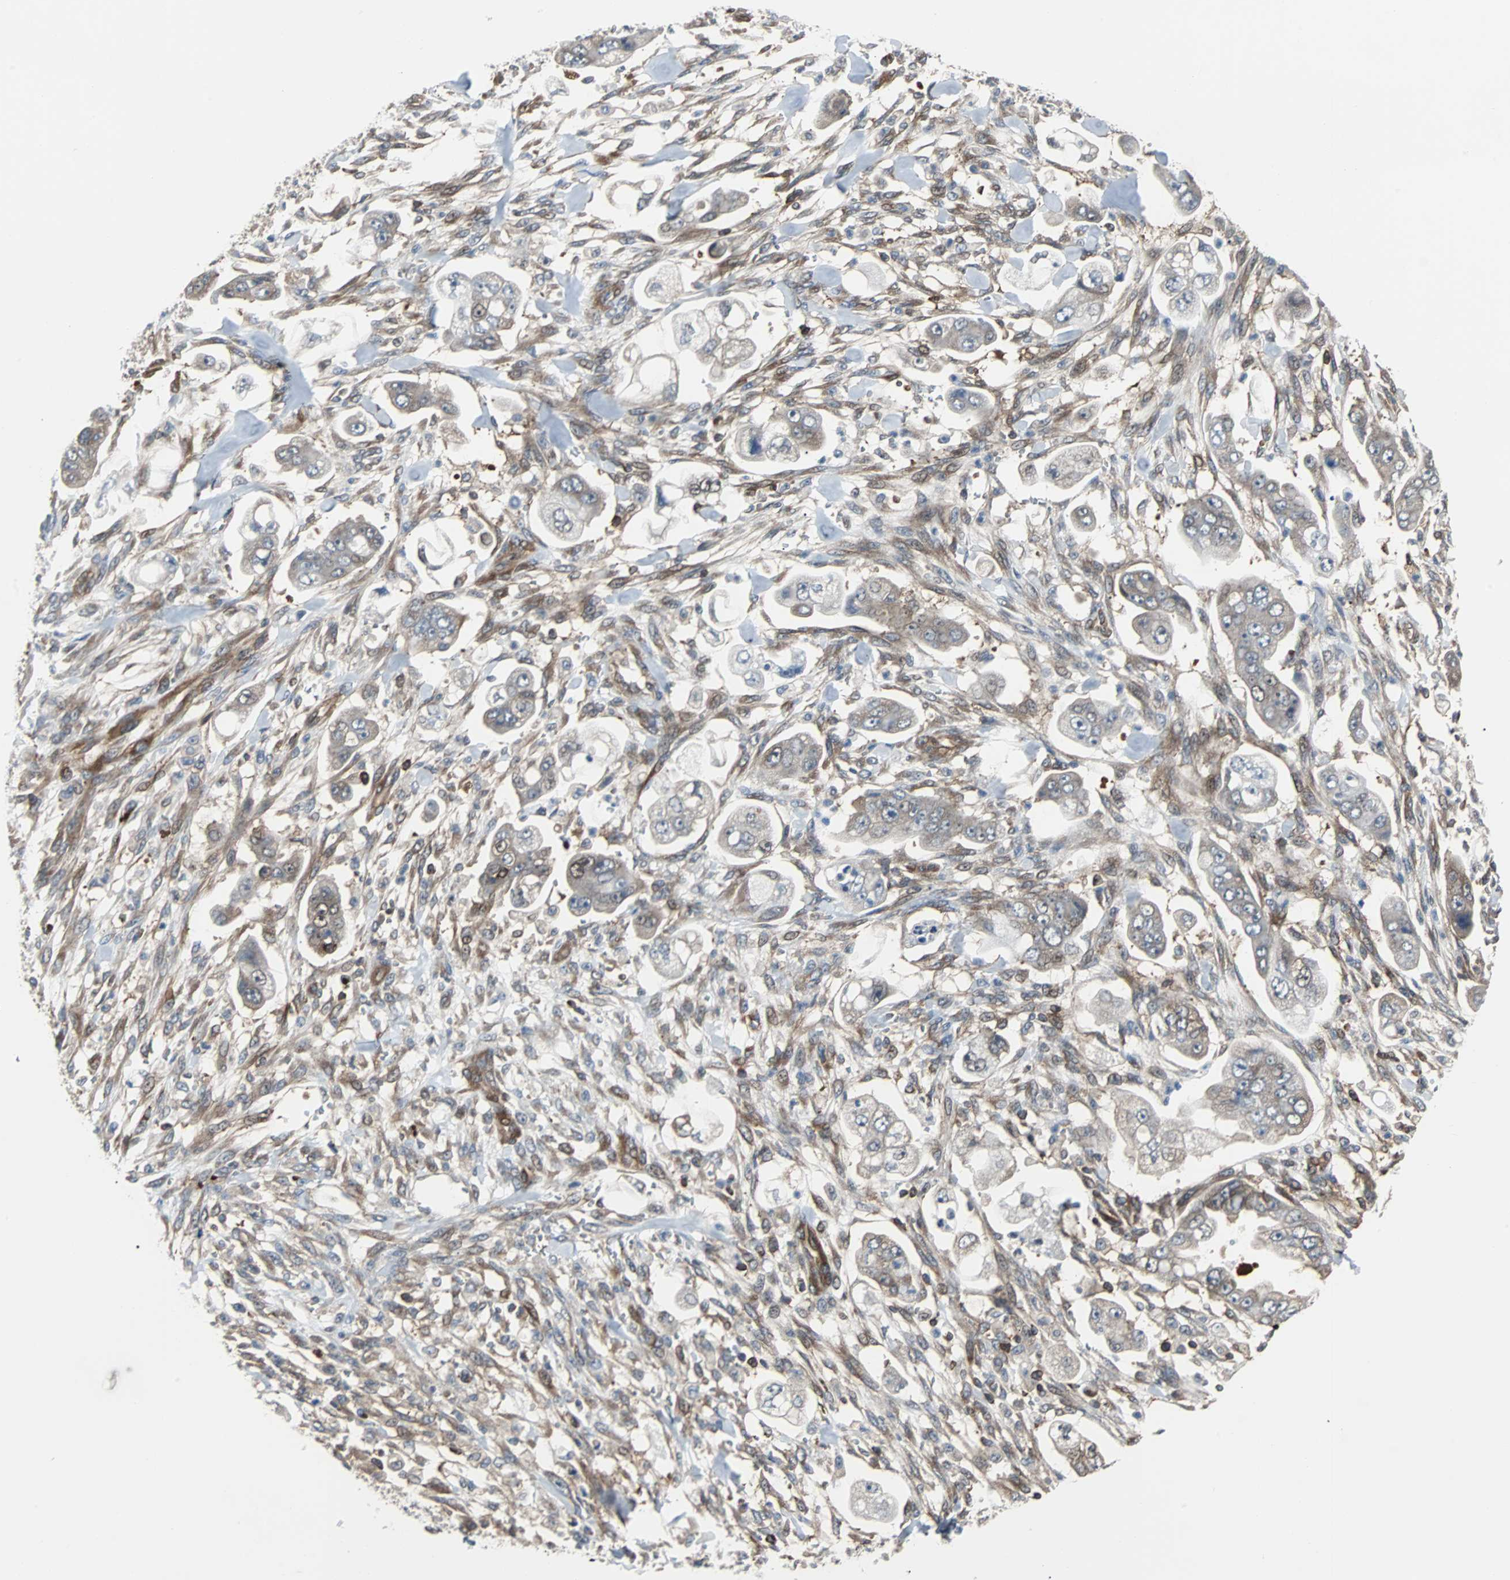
{"staining": {"intensity": "moderate", "quantity": ">75%", "location": "cytoplasmic/membranous"}, "tissue": "stomach cancer", "cell_type": "Tumor cells", "image_type": "cancer", "snomed": [{"axis": "morphology", "description": "Adenocarcinoma, NOS"}, {"axis": "topography", "description": "Stomach"}], "caption": "Brown immunohistochemical staining in human adenocarcinoma (stomach) exhibits moderate cytoplasmic/membranous staining in approximately >75% of tumor cells.", "gene": "RELA", "patient": {"sex": "male", "age": 62}}